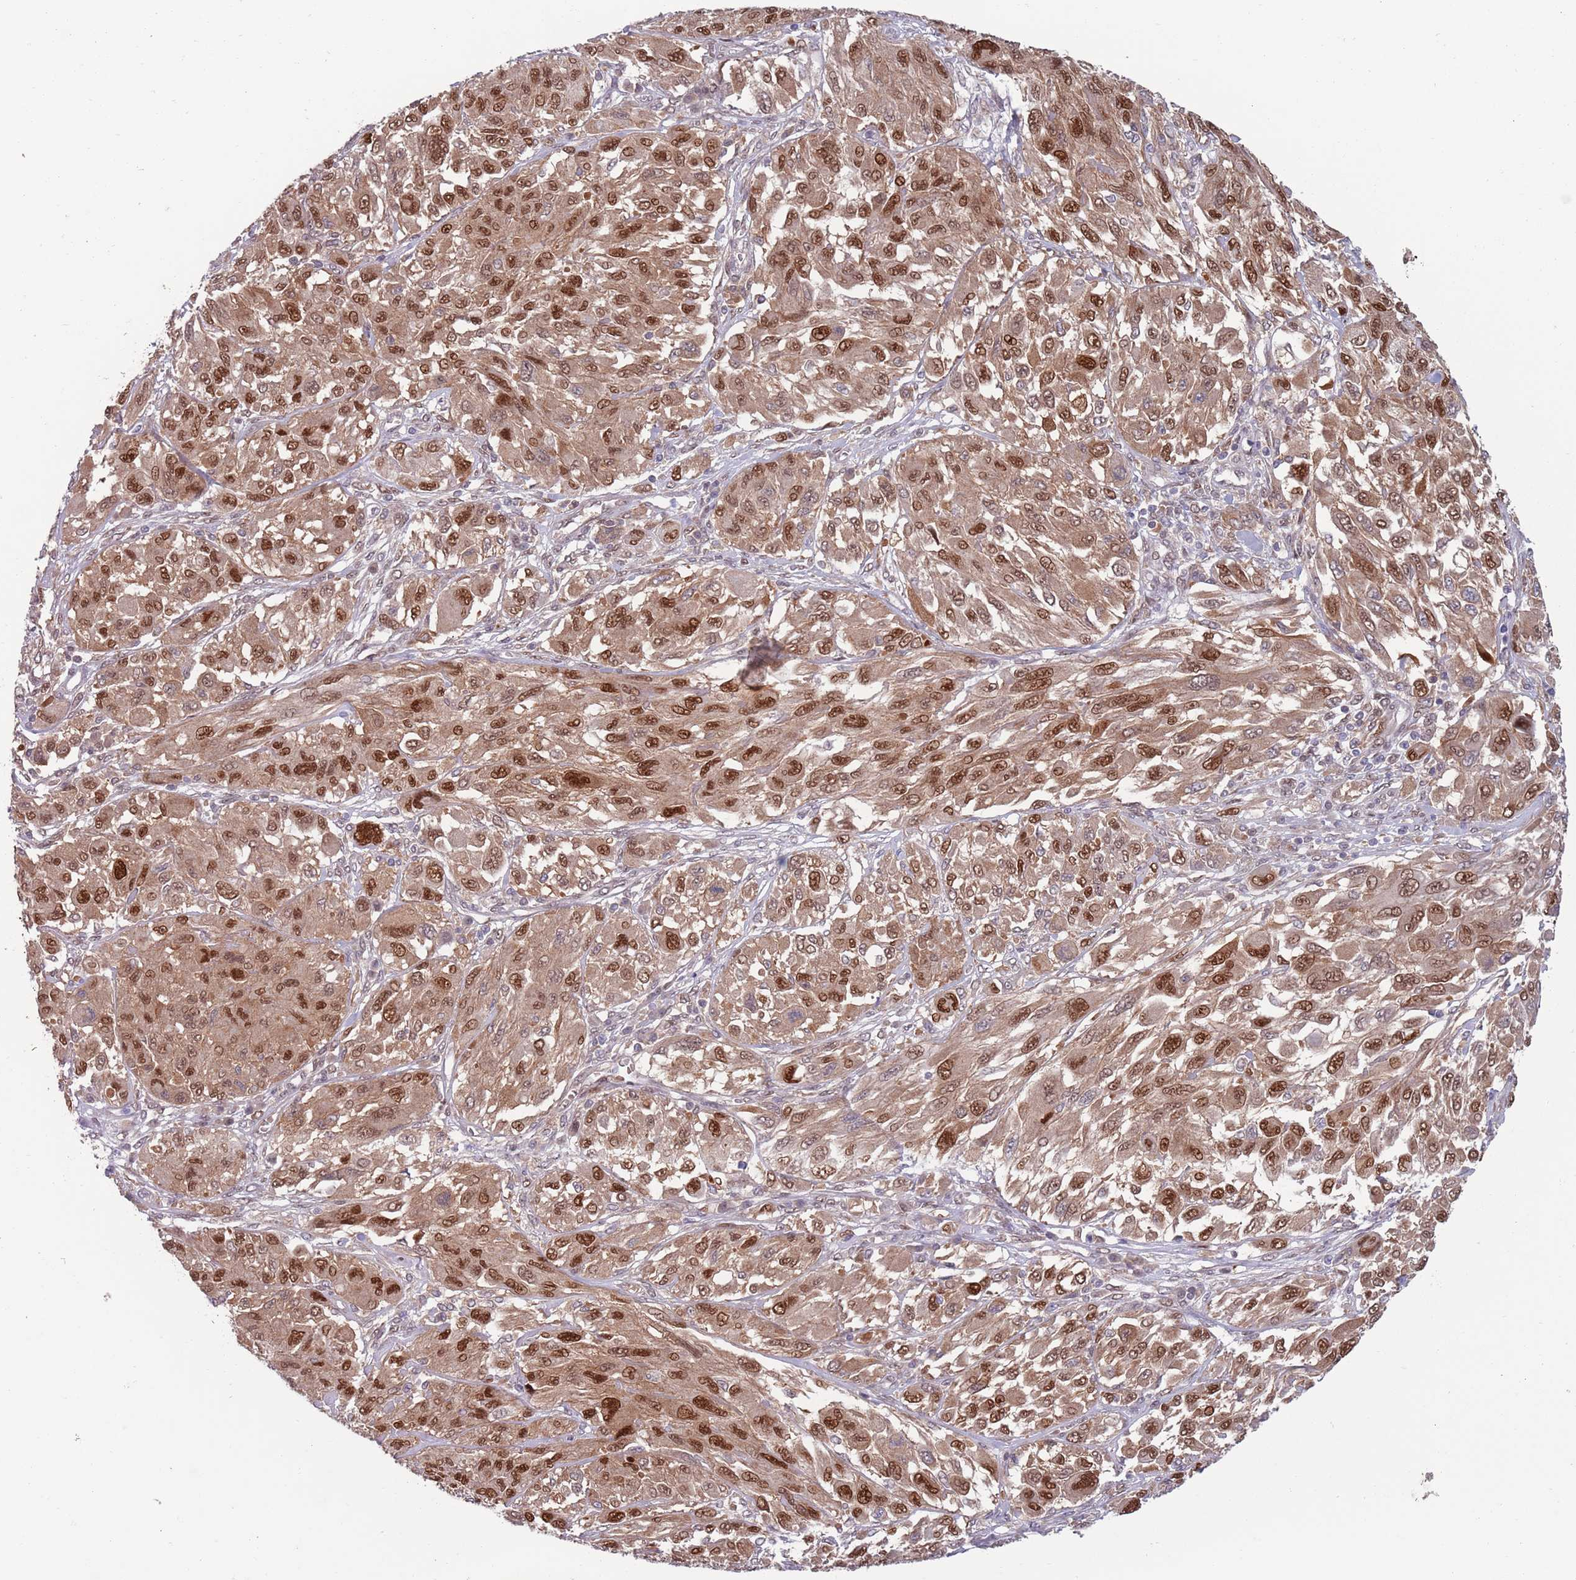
{"staining": {"intensity": "strong", "quantity": ">75%", "location": "cytoplasmic/membranous,nuclear"}, "tissue": "melanoma", "cell_type": "Tumor cells", "image_type": "cancer", "snomed": [{"axis": "morphology", "description": "Malignant melanoma, NOS"}, {"axis": "topography", "description": "Skin"}], "caption": "A histopathology image showing strong cytoplasmic/membranous and nuclear positivity in about >75% of tumor cells in melanoma, as visualized by brown immunohistochemical staining.", "gene": "CLNS1A", "patient": {"sex": "female", "age": 91}}